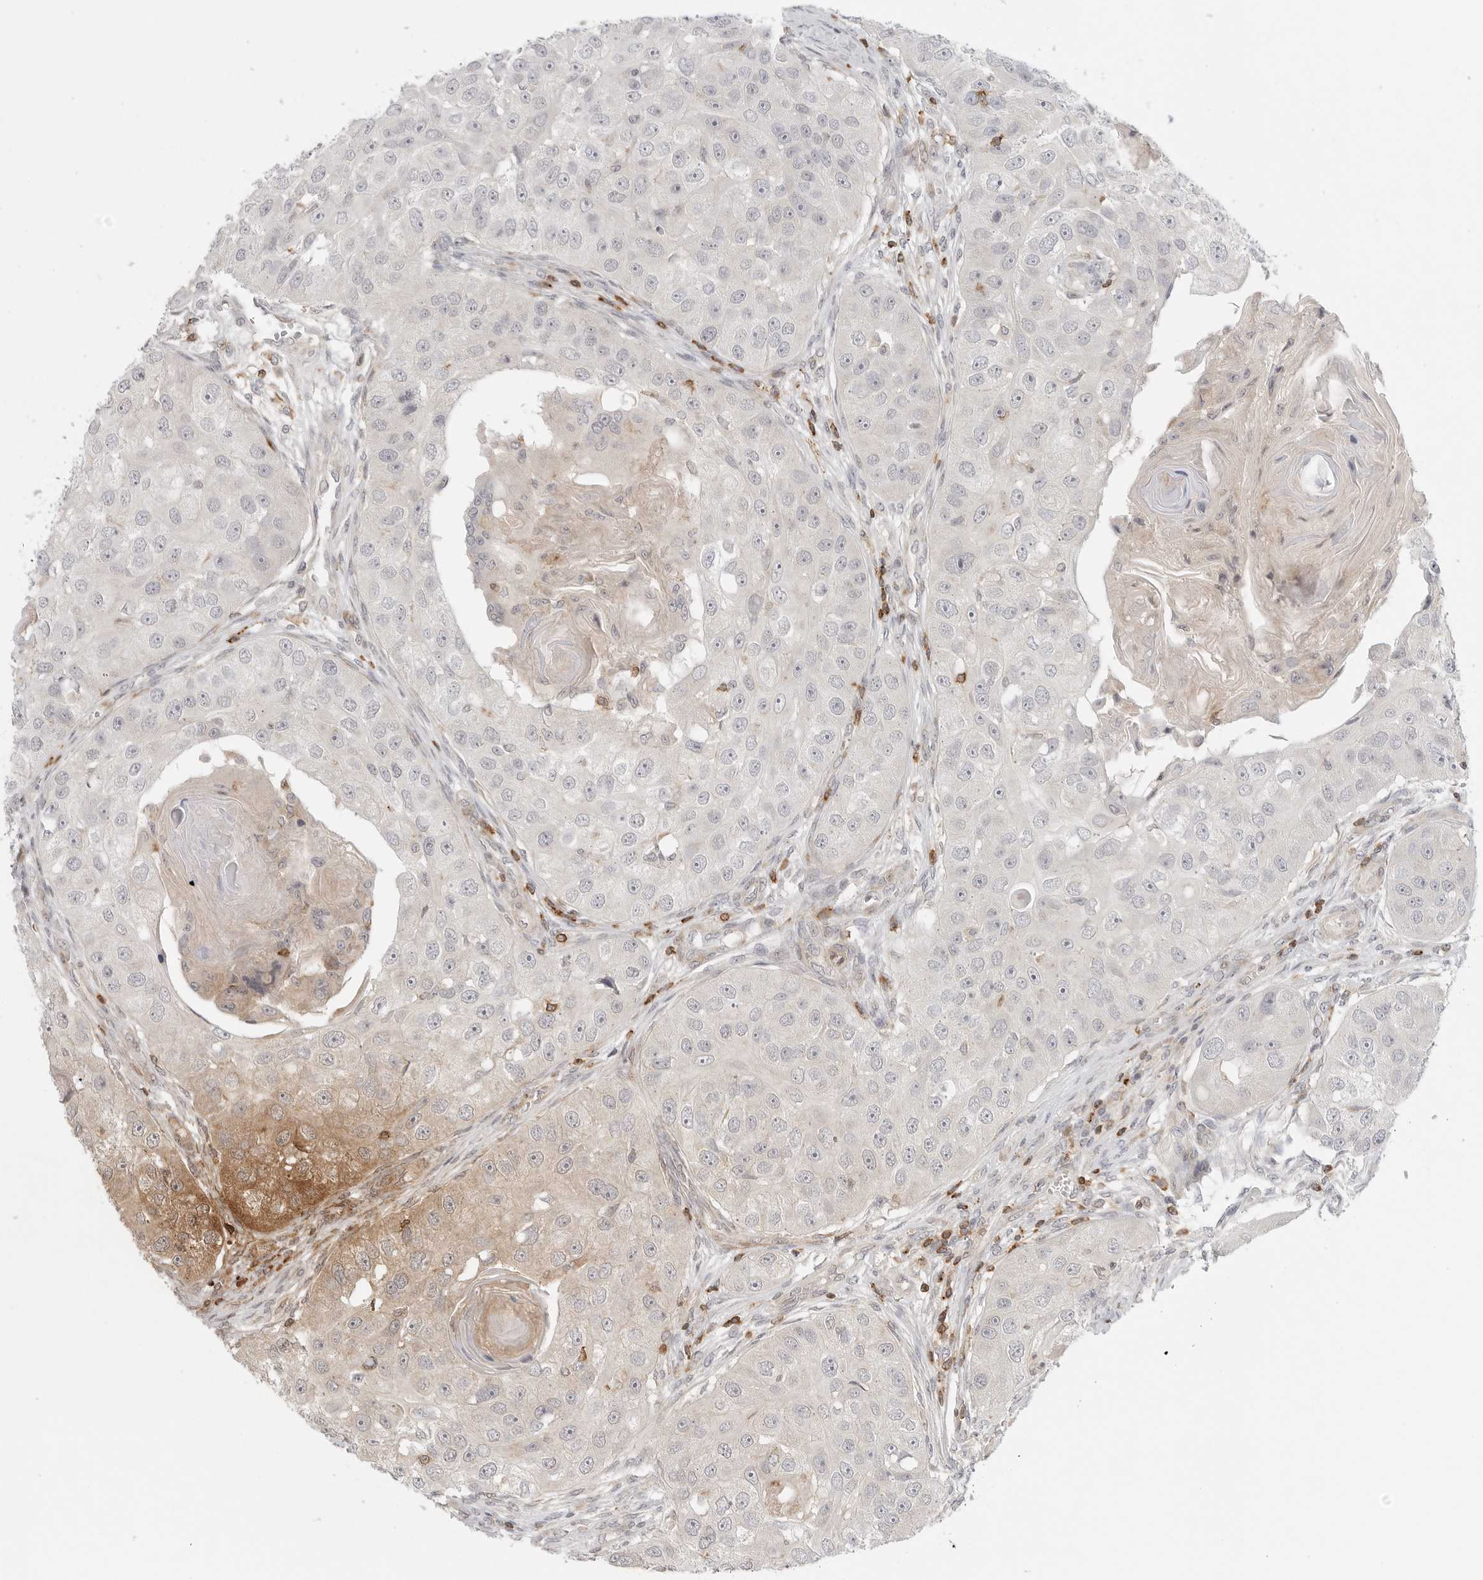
{"staining": {"intensity": "negative", "quantity": "none", "location": "none"}, "tissue": "head and neck cancer", "cell_type": "Tumor cells", "image_type": "cancer", "snomed": [{"axis": "morphology", "description": "Normal tissue, NOS"}, {"axis": "morphology", "description": "Squamous cell carcinoma, NOS"}, {"axis": "topography", "description": "Skeletal muscle"}, {"axis": "topography", "description": "Head-Neck"}], "caption": "Immunohistochemistry of head and neck cancer demonstrates no positivity in tumor cells.", "gene": "SH3KBP1", "patient": {"sex": "male", "age": 51}}